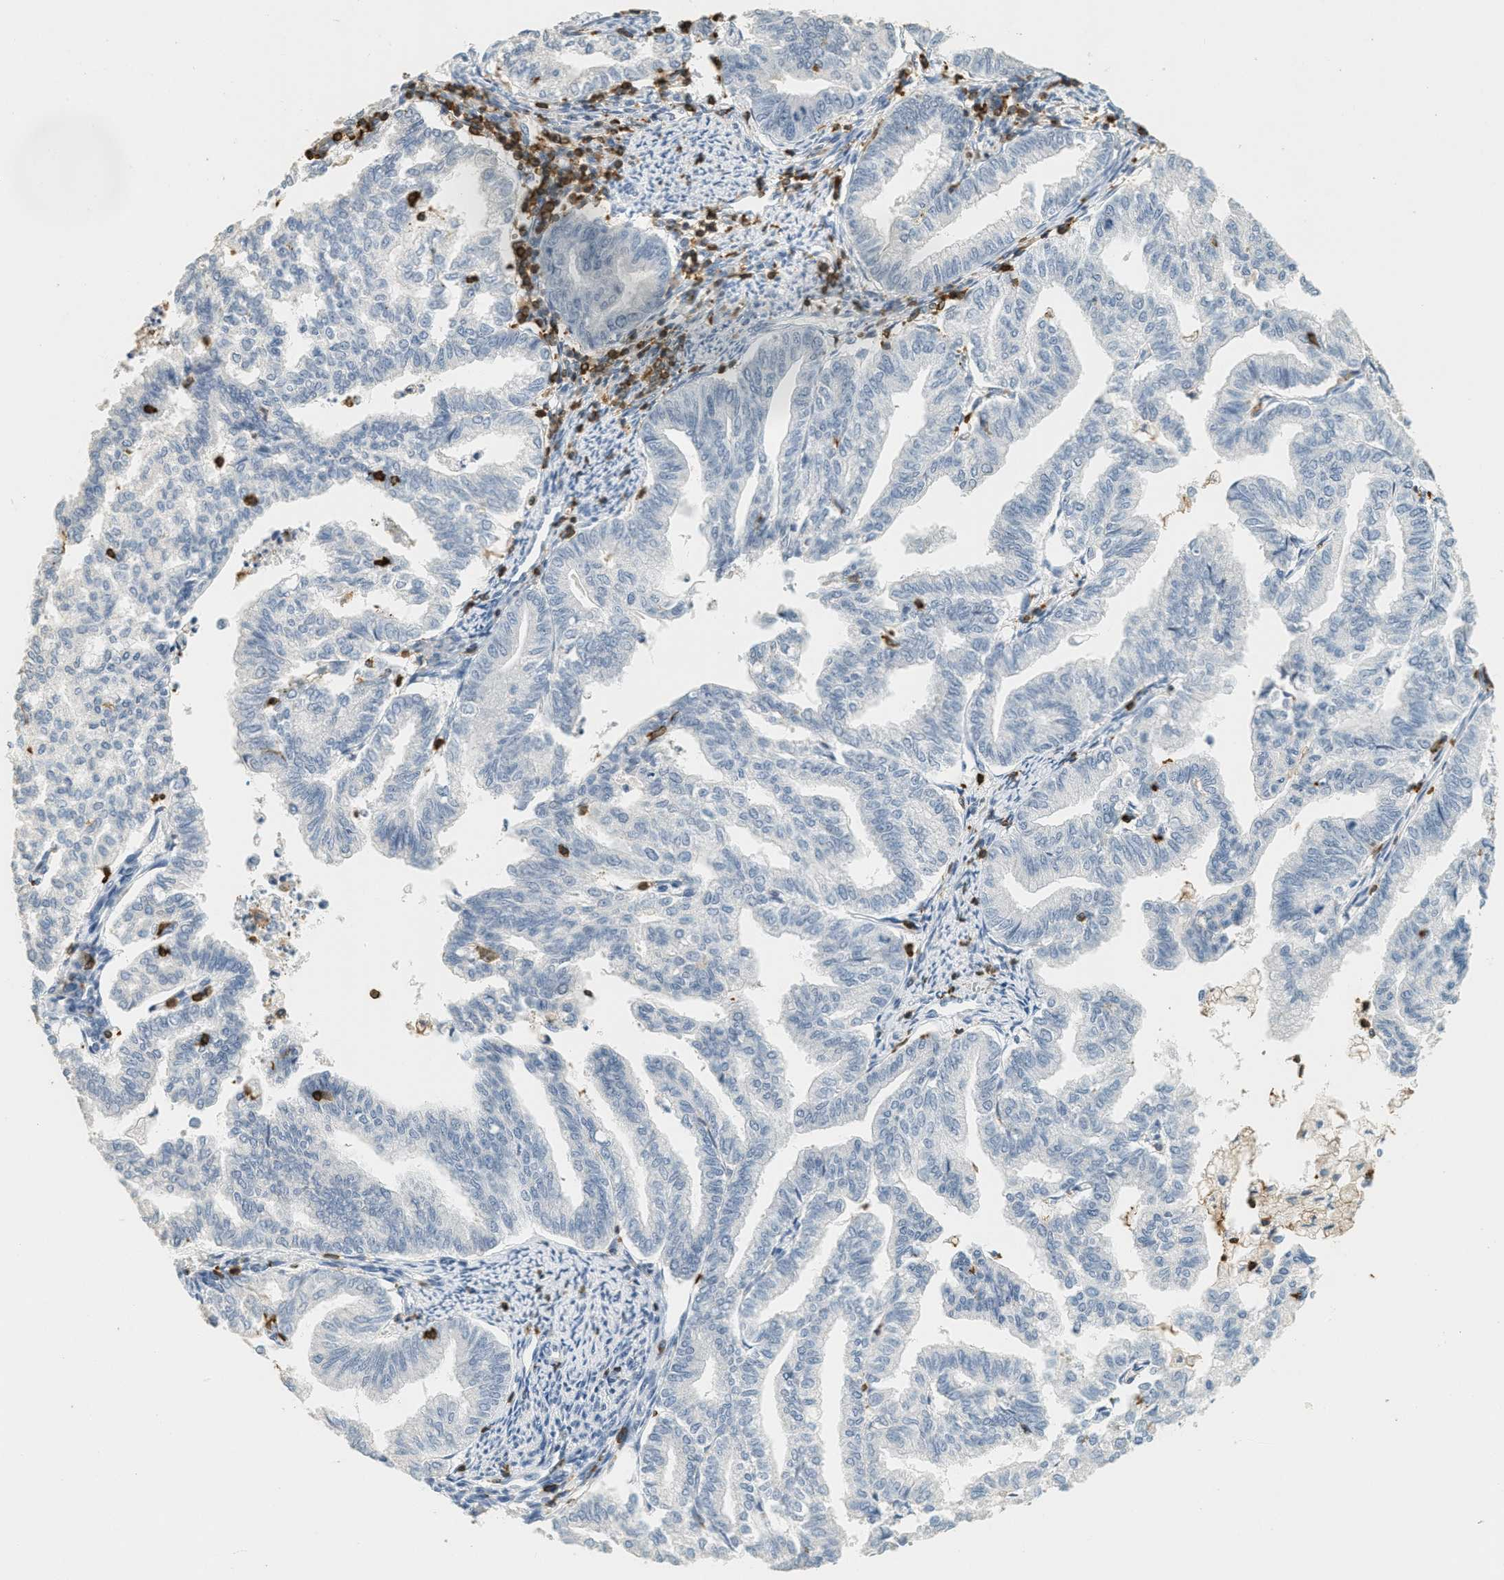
{"staining": {"intensity": "negative", "quantity": "none", "location": "none"}, "tissue": "endometrial cancer", "cell_type": "Tumor cells", "image_type": "cancer", "snomed": [{"axis": "morphology", "description": "Adenocarcinoma, NOS"}, {"axis": "topography", "description": "Endometrium"}], "caption": "Protein analysis of endometrial cancer shows no significant staining in tumor cells.", "gene": "LSP1", "patient": {"sex": "female", "age": 79}}